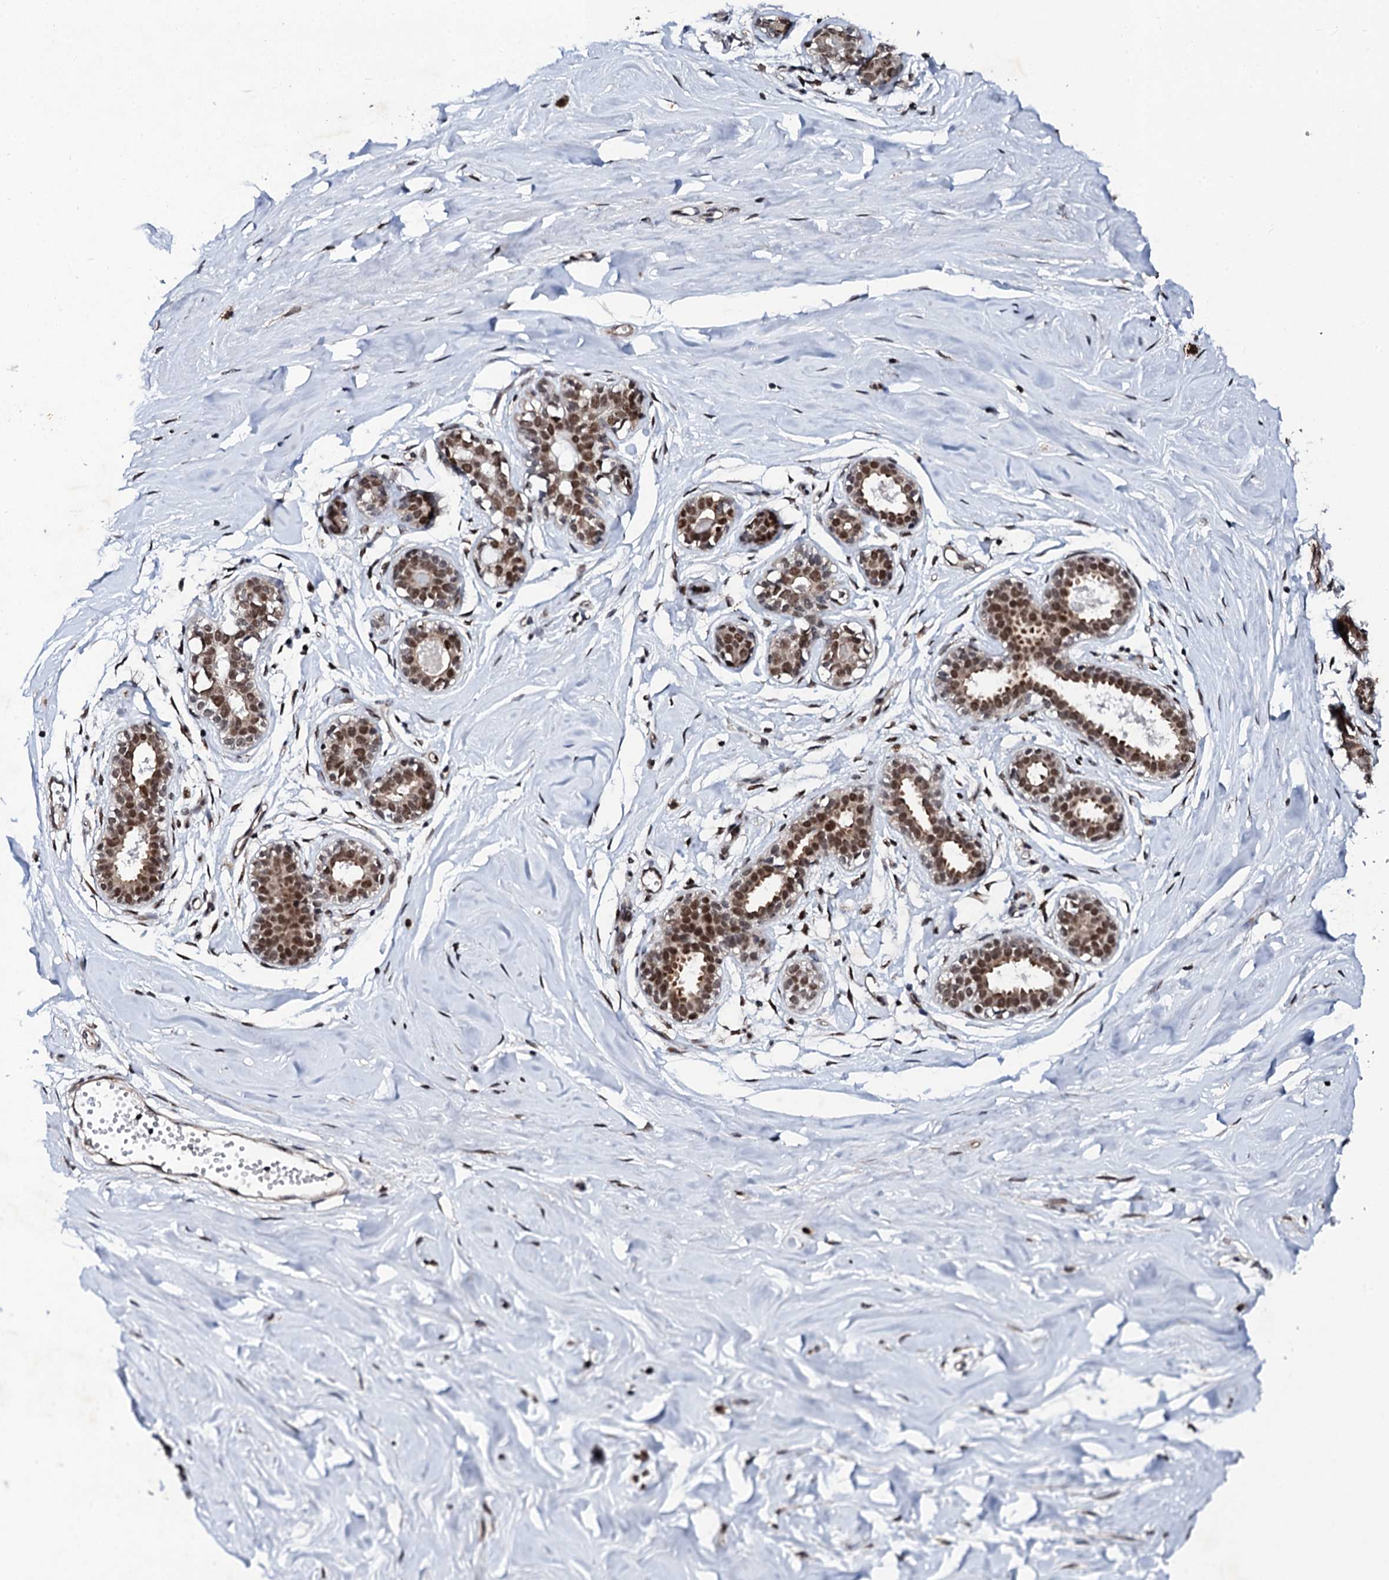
{"staining": {"intensity": "moderate", "quantity": ">75%", "location": "nuclear"}, "tissue": "breast", "cell_type": "Adipocytes", "image_type": "normal", "snomed": [{"axis": "morphology", "description": "Normal tissue, NOS"}, {"axis": "morphology", "description": "Adenoma, NOS"}, {"axis": "topography", "description": "Breast"}], "caption": "Moderate nuclear expression for a protein is seen in approximately >75% of adipocytes of normal breast using IHC.", "gene": "CSTF3", "patient": {"sex": "female", "age": 23}}